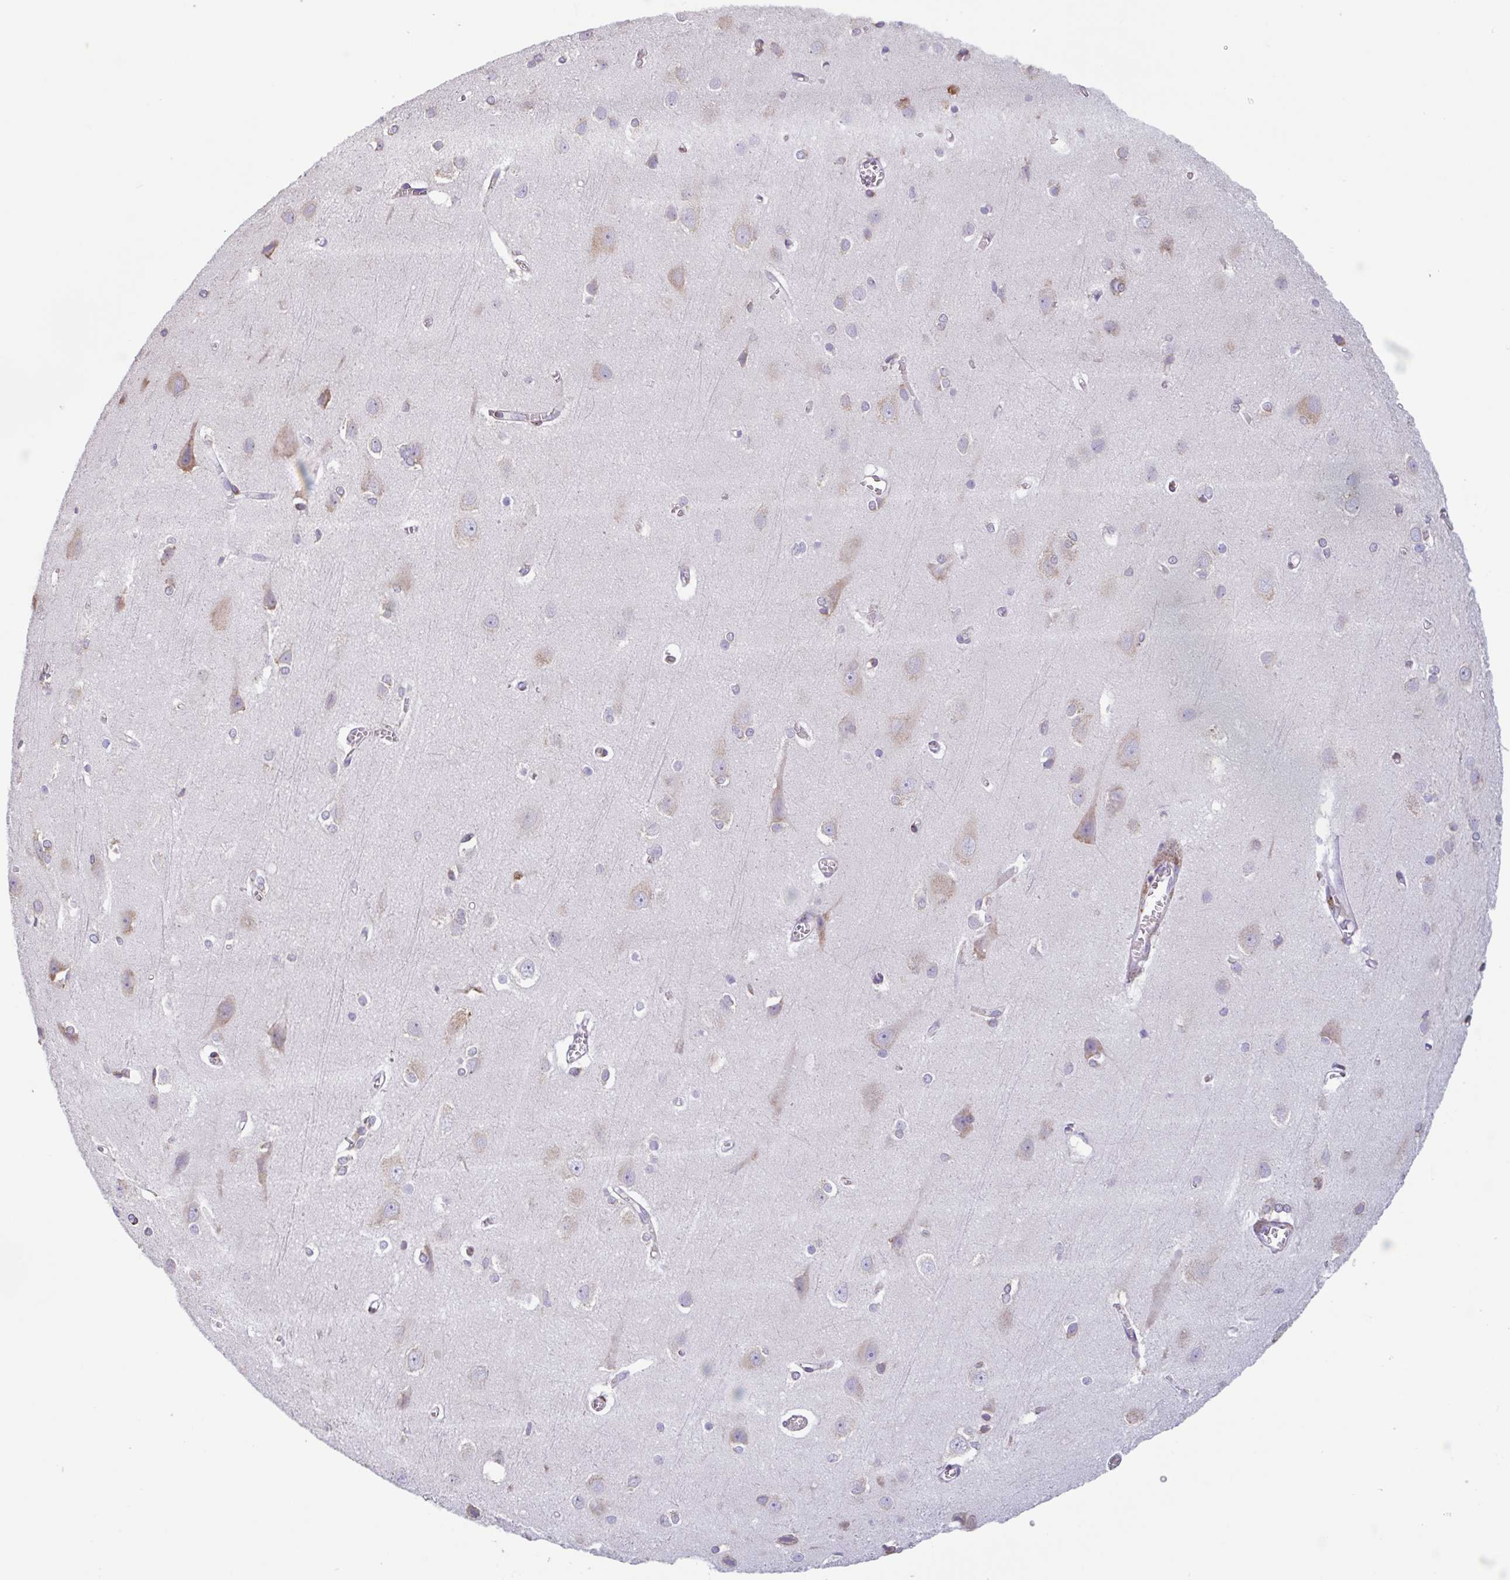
{"staining": {"intensity": "negative", "quantity": "none", "location": "none"}, "tissue": "cerebral cortex", "cell_type": "Endothelial cells", "image_type": "normal", "snomed": [{"axis": "morphology", "description": "Normal tissue, NOS"}, {"axis": "topography", "description": "Cerebral cortex"}], "caption": "Immunohistochemical staining of benign human cerebral cortex reveals no significant staining in endothelial cells. The staining was performed using DAB to visualize the protein expression in brown, while the nuclei were stained in blue with hematoxylin (Magnification: 20x).", "gene": "DOK4", "patient": {"sex": "male", "age": 37}}